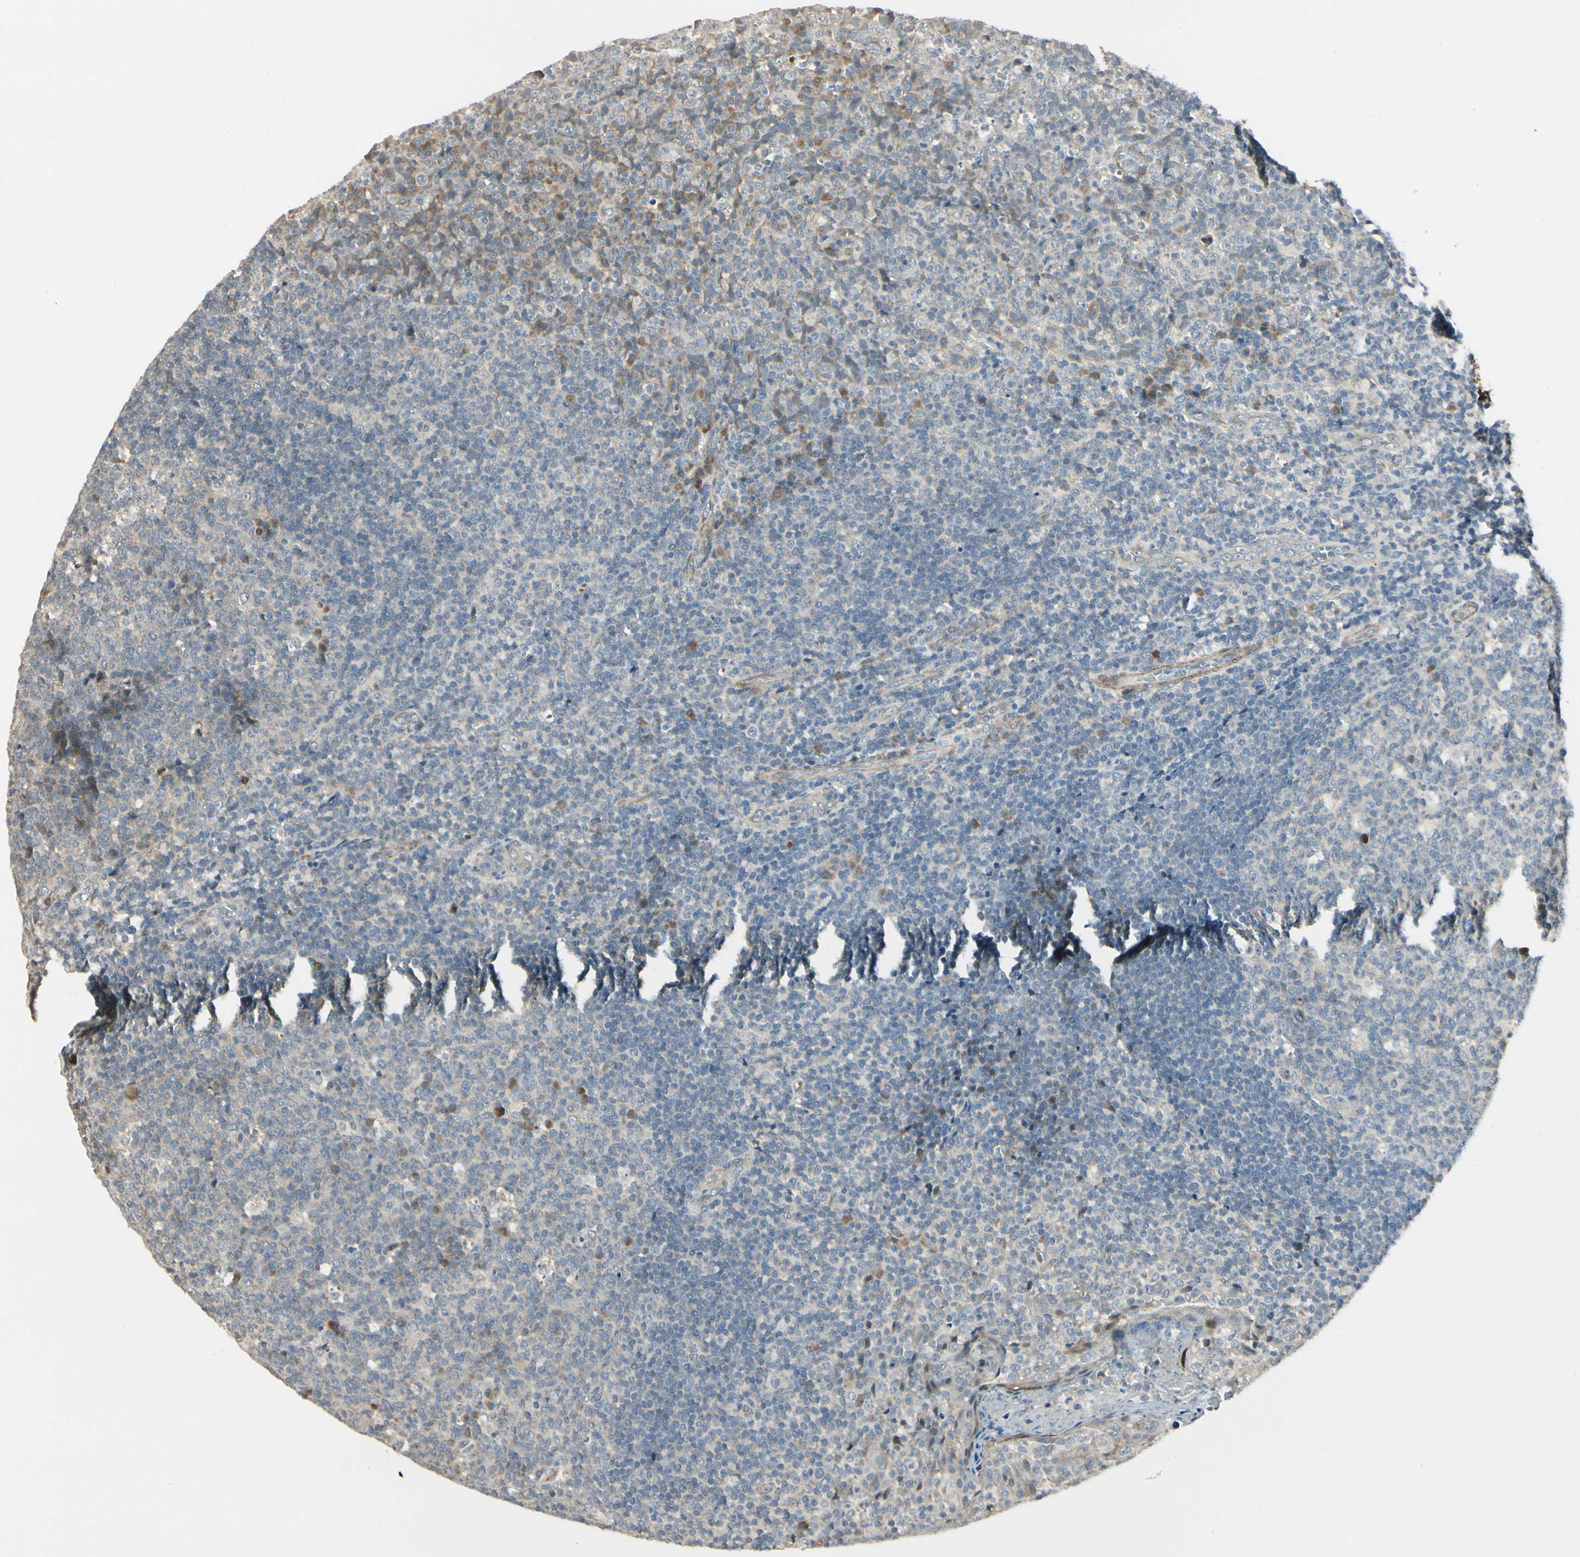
{"staining": {"intensity": "moderate", "quantity": "<25%", "location": "cytoplasmic/membranous"}, "tissue": "tonsil", "cell_type": "Germinal center cells", "image_type": "normal", "snomed": [{"axis": "morphology", "description": "Normal tissue, NOS"}, {"axis": "topography", "description": "Tonsil"}], "caption": "IHC of unremarkable tonsil shows low levels of moderate cytoplasmic/membranous expression in approximately <25% of germinal center cells.", "gene": "P4HA3", "patient": {"sex": "male", "age": 17}}